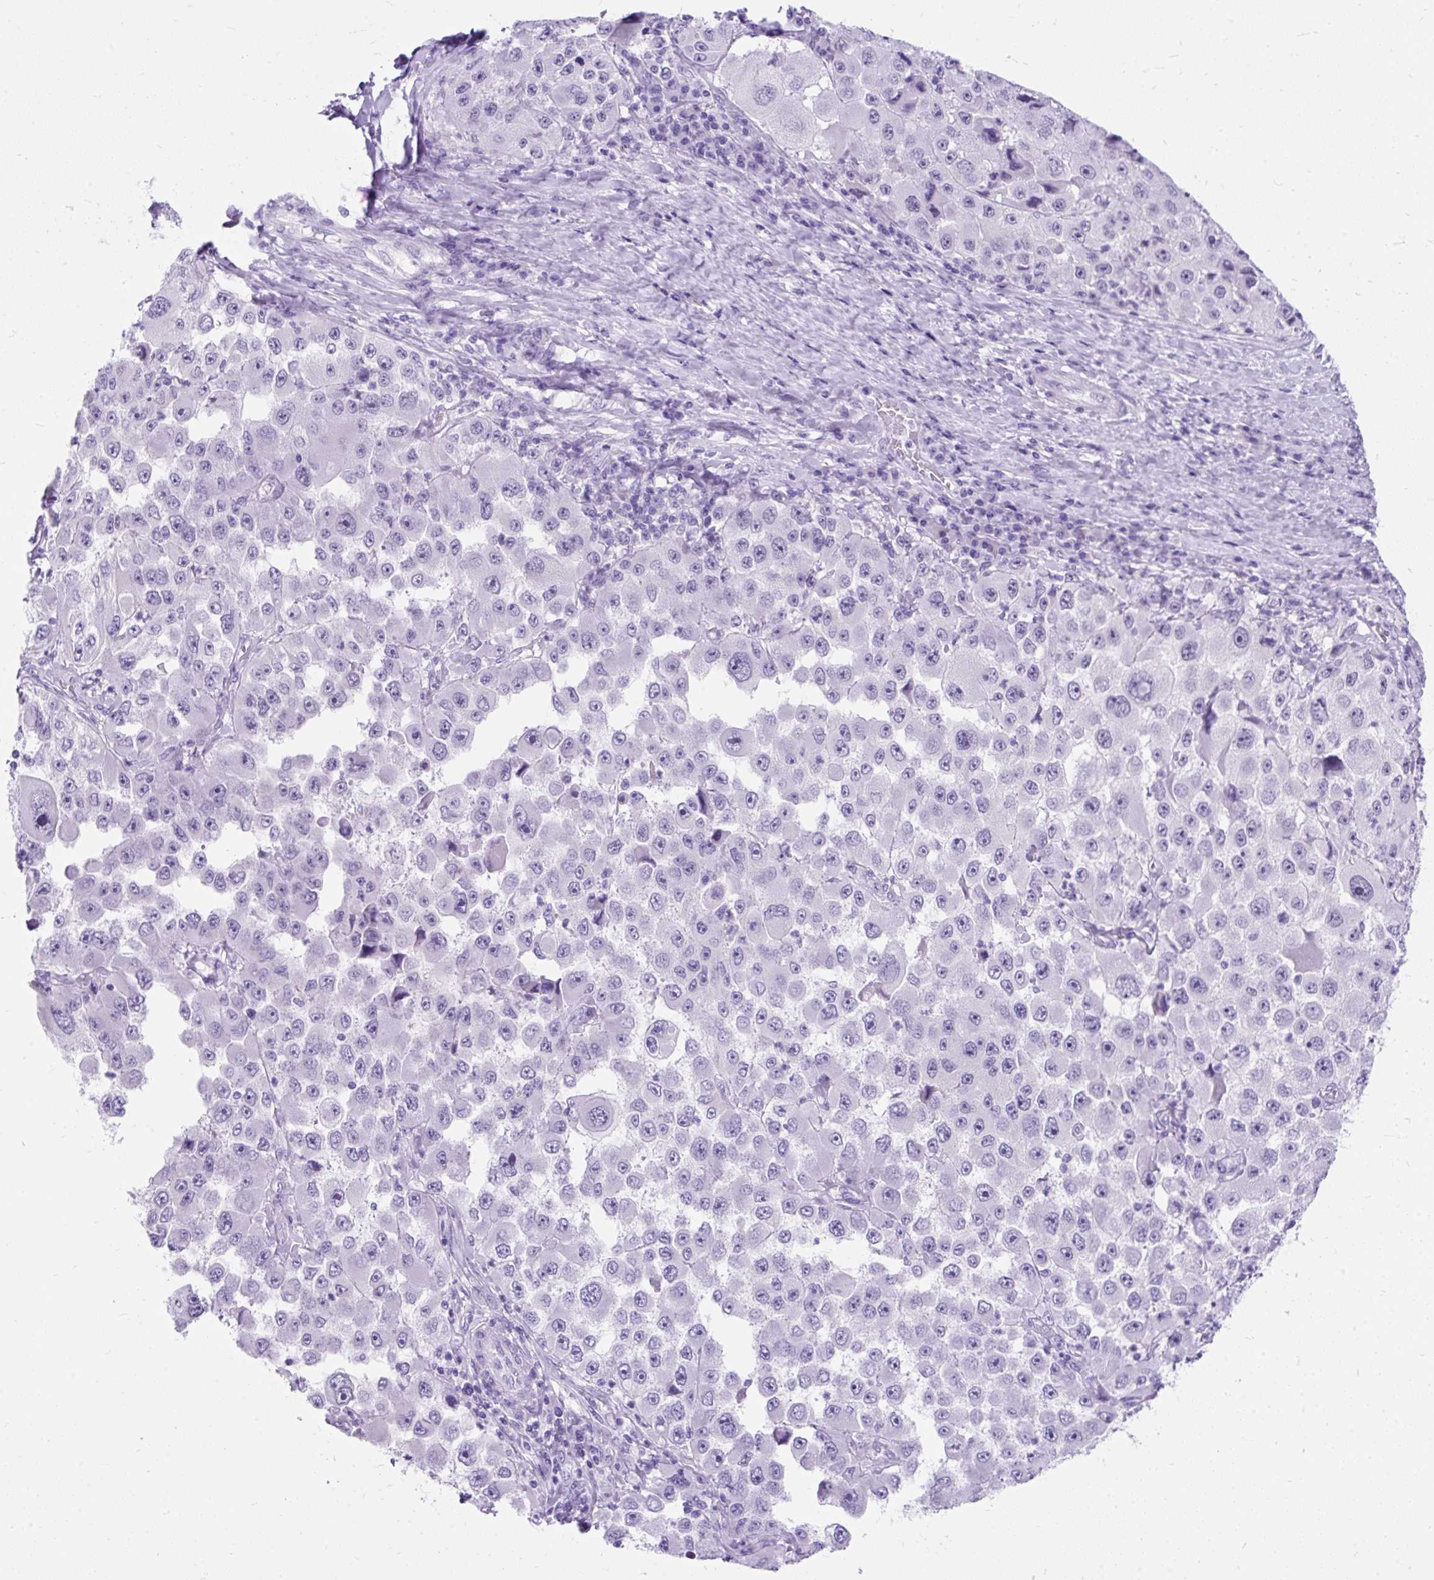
{"staining": {"intensity": "negative", "quantity": "none", "location": "none"}, "tissue": "melanoma", "cell_type": "Tumor cells", "image_type": "cancer", "snomed": [{"axis": "morphology", "description": "Malignant melanoma, Metastatic site"}, {"axis": "topography", "description": "Lymph node"}], "caption": "There is no significant positivity in tumor cells of malignant melanoma (metastatic site).", "gene": "SCGB1A1", "patient": {"sex": "male", "age": 62}}